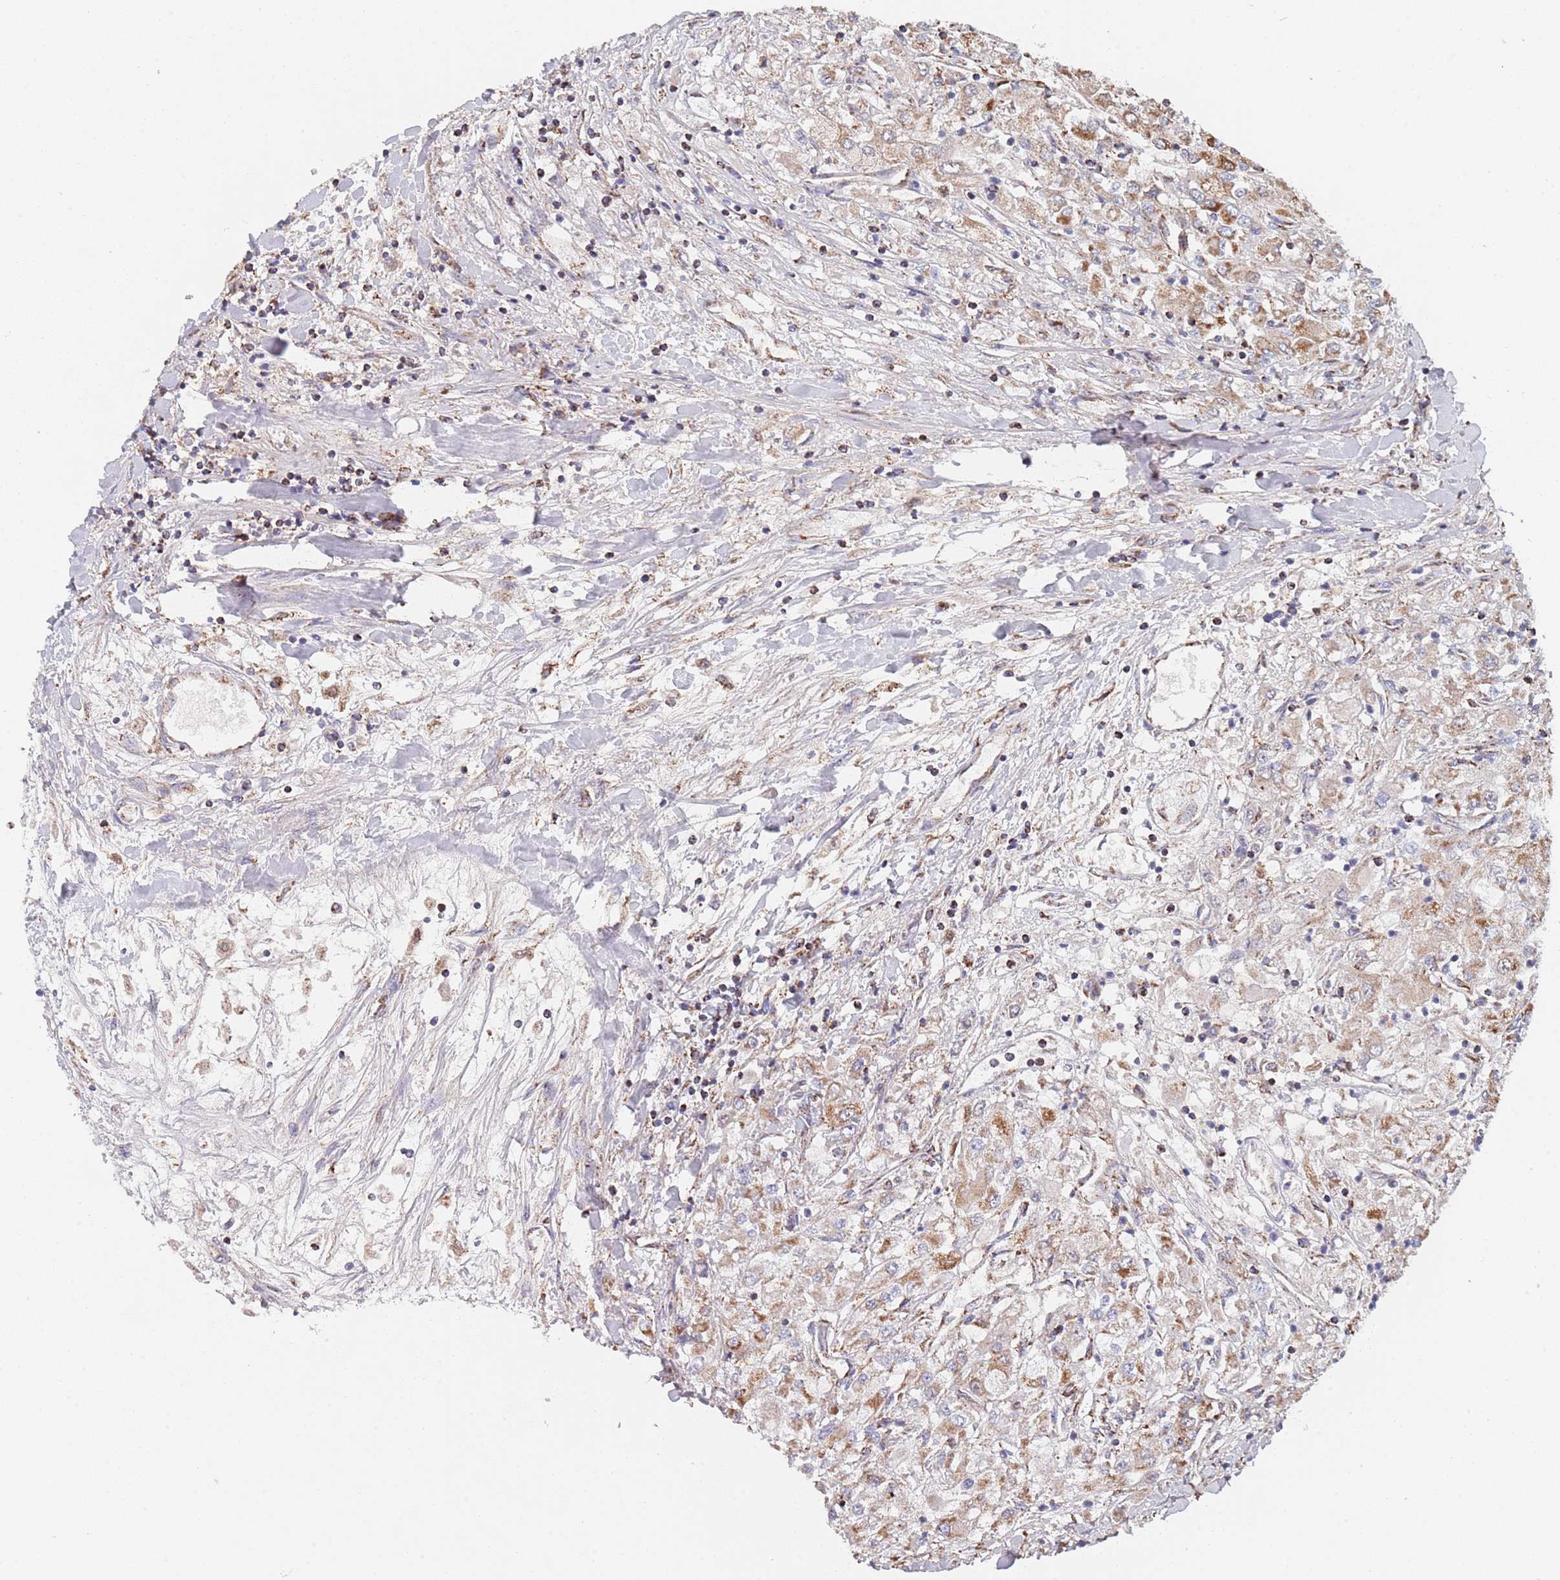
{"staining": {"intensity": "moderate", "quantity": ">75%", "location": "cytoplasmic/membranous"}, "tissue": "renal cancer", "cell_type": "Tumor cells", "image_type": "cancer", "snomed": [{"axis": "morphology", "description": "Adenocarcinoma, NOS"}, {"axis": "topography", "description": "Kidney"}], "caption": "Human adenocarcinoma (renal) stained for a protein (brown) demonstrates moderate cytoplasmic/membranous positive staining in approximately >75% of tumor cells.", "gene": "PGP", "patient": {"sex": "male", "age": 80}}